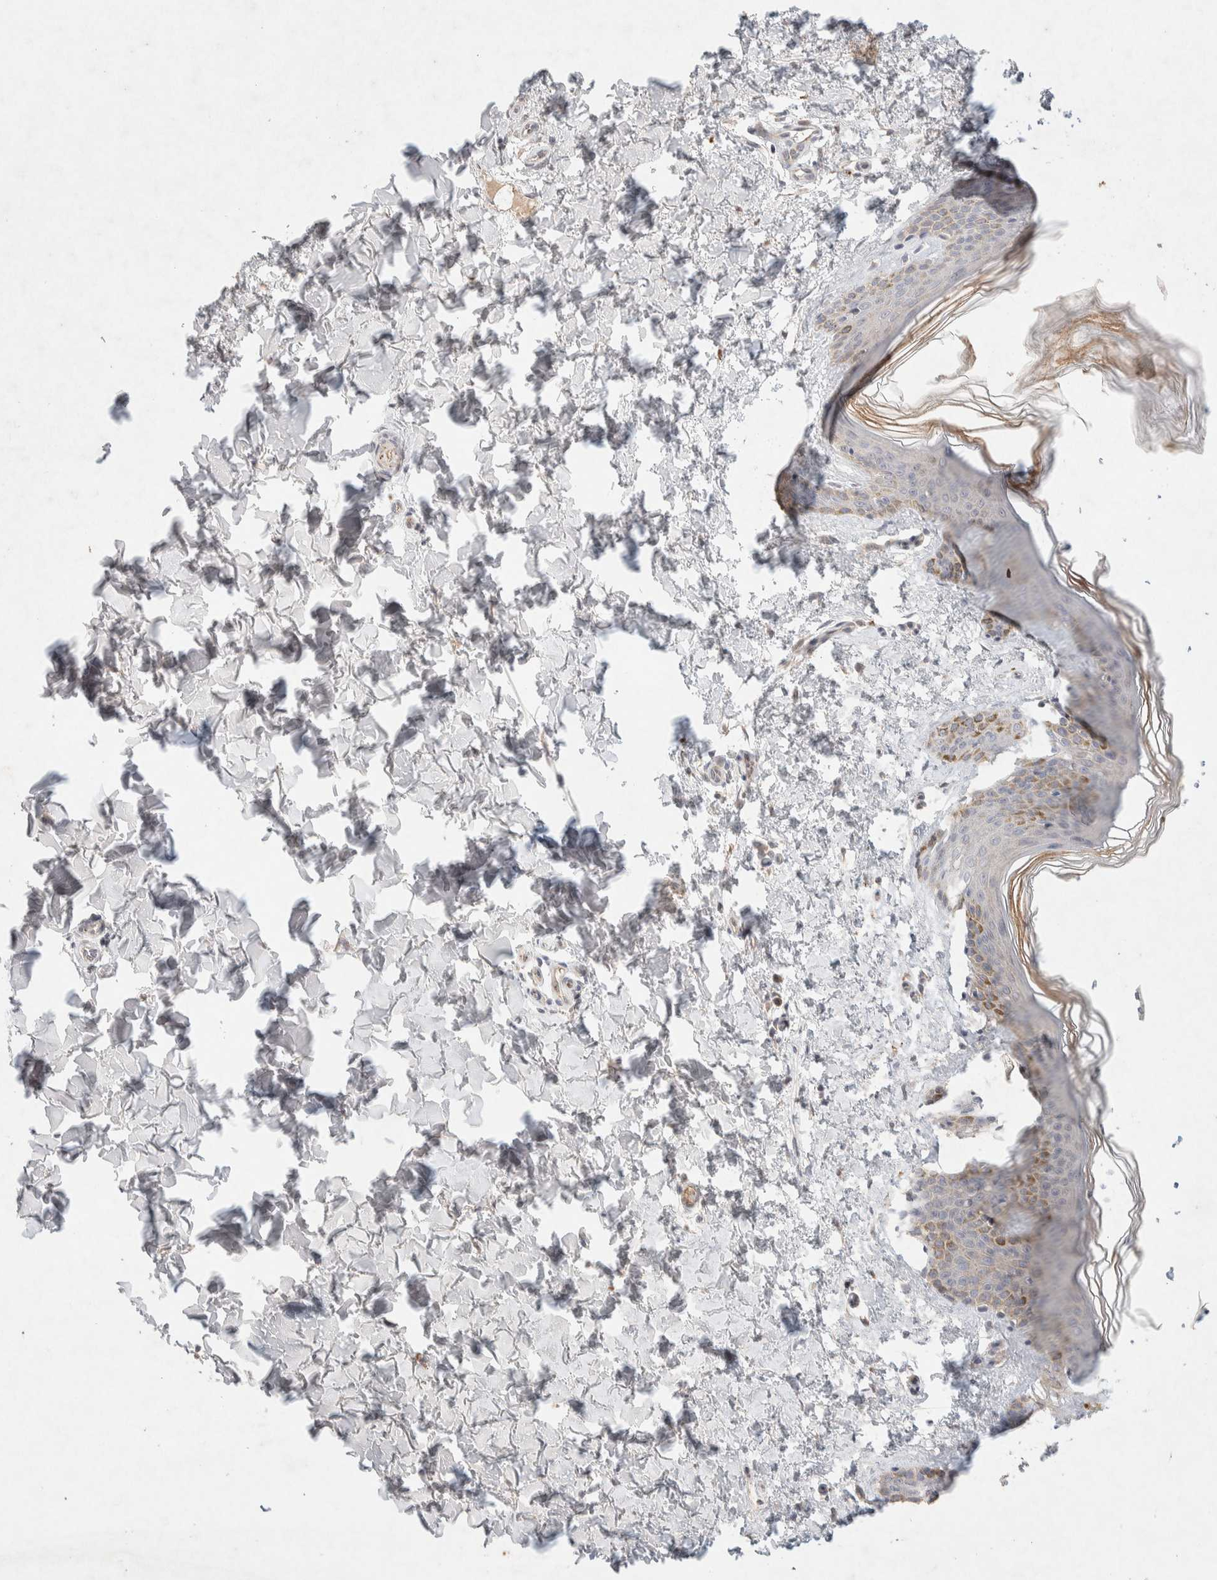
{"staining": {"intensity": "negative", "quantity": "none", "location": "none"}, "tissue": "skin", "cell_type": "Fibroblasts", "image_type": "normal", "snomed": [{"axis": "morphology", "description": "Normal tissue, NOS"}, {"axis": "morphology", "description": "Neoplasm, benign, NOS"}, {"axis": "topography", "description": "Skin"}, {"axis": "topography", "description": "Soft tissue"}], "caption": "This is an immunohistochemistry (IHC) histopathology image of unremarkable skin. There is no staining in fibroblasts.", "gene": "GNAI1", "patient": {"sex": "male", "age": 26}}